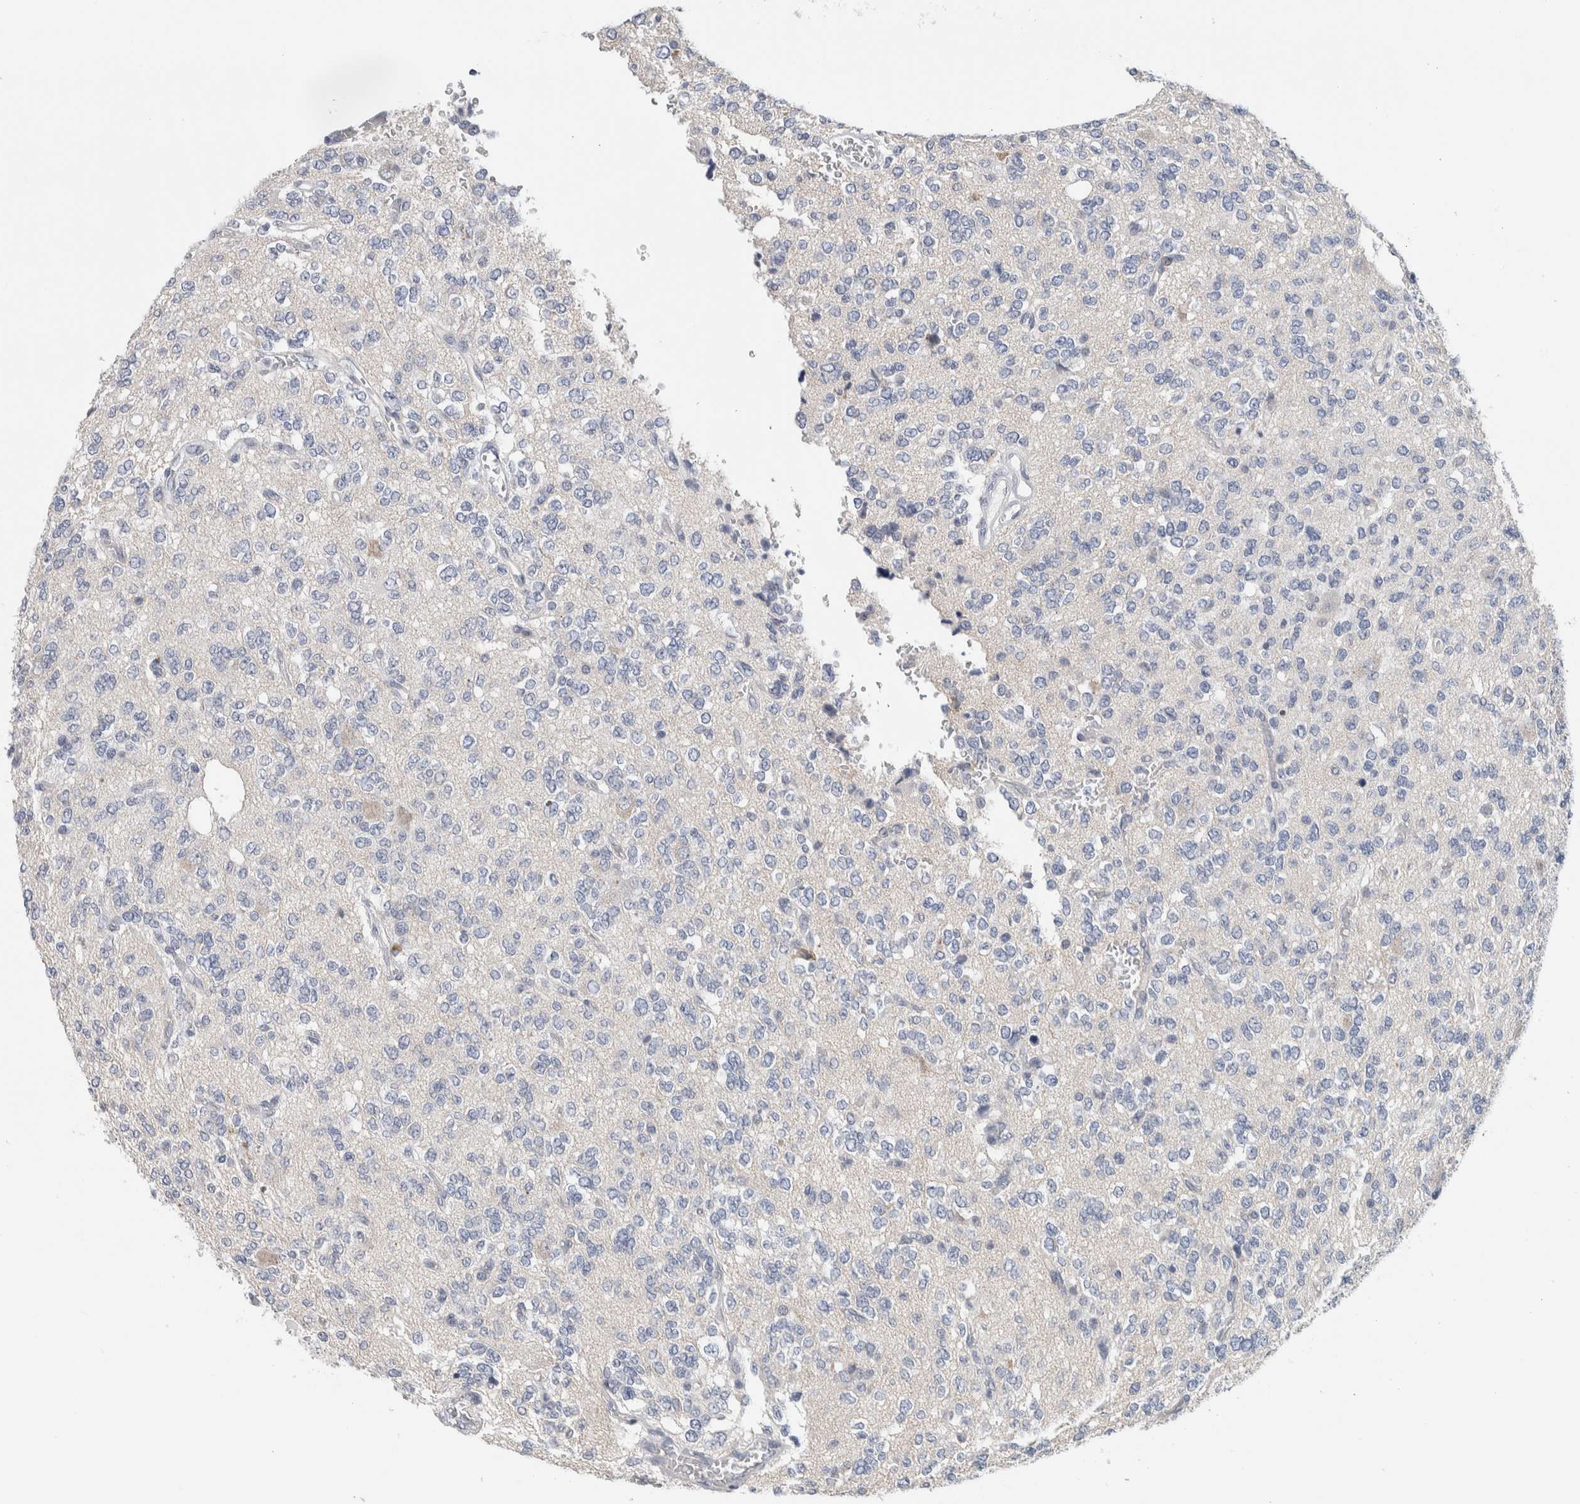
{"staining": {"intensity": "negative", "quantity": "none", "location": "none"}, "tissue": "glioma", "cell_type": "Tumor cells", "image_type": "cancer", "snomed": [{"axis": "morphology", "description": "Glioma, malignant, Low grade"}, {"axis": "topography", "description": "Brain"}], "caption": "The immunohistochemistry photomicrograph has no significant positivity in tumor cells of malignant low-grade glioma tissue.", "gene": "SCN2A", "patient": {"sex": "male", "age": 38}}